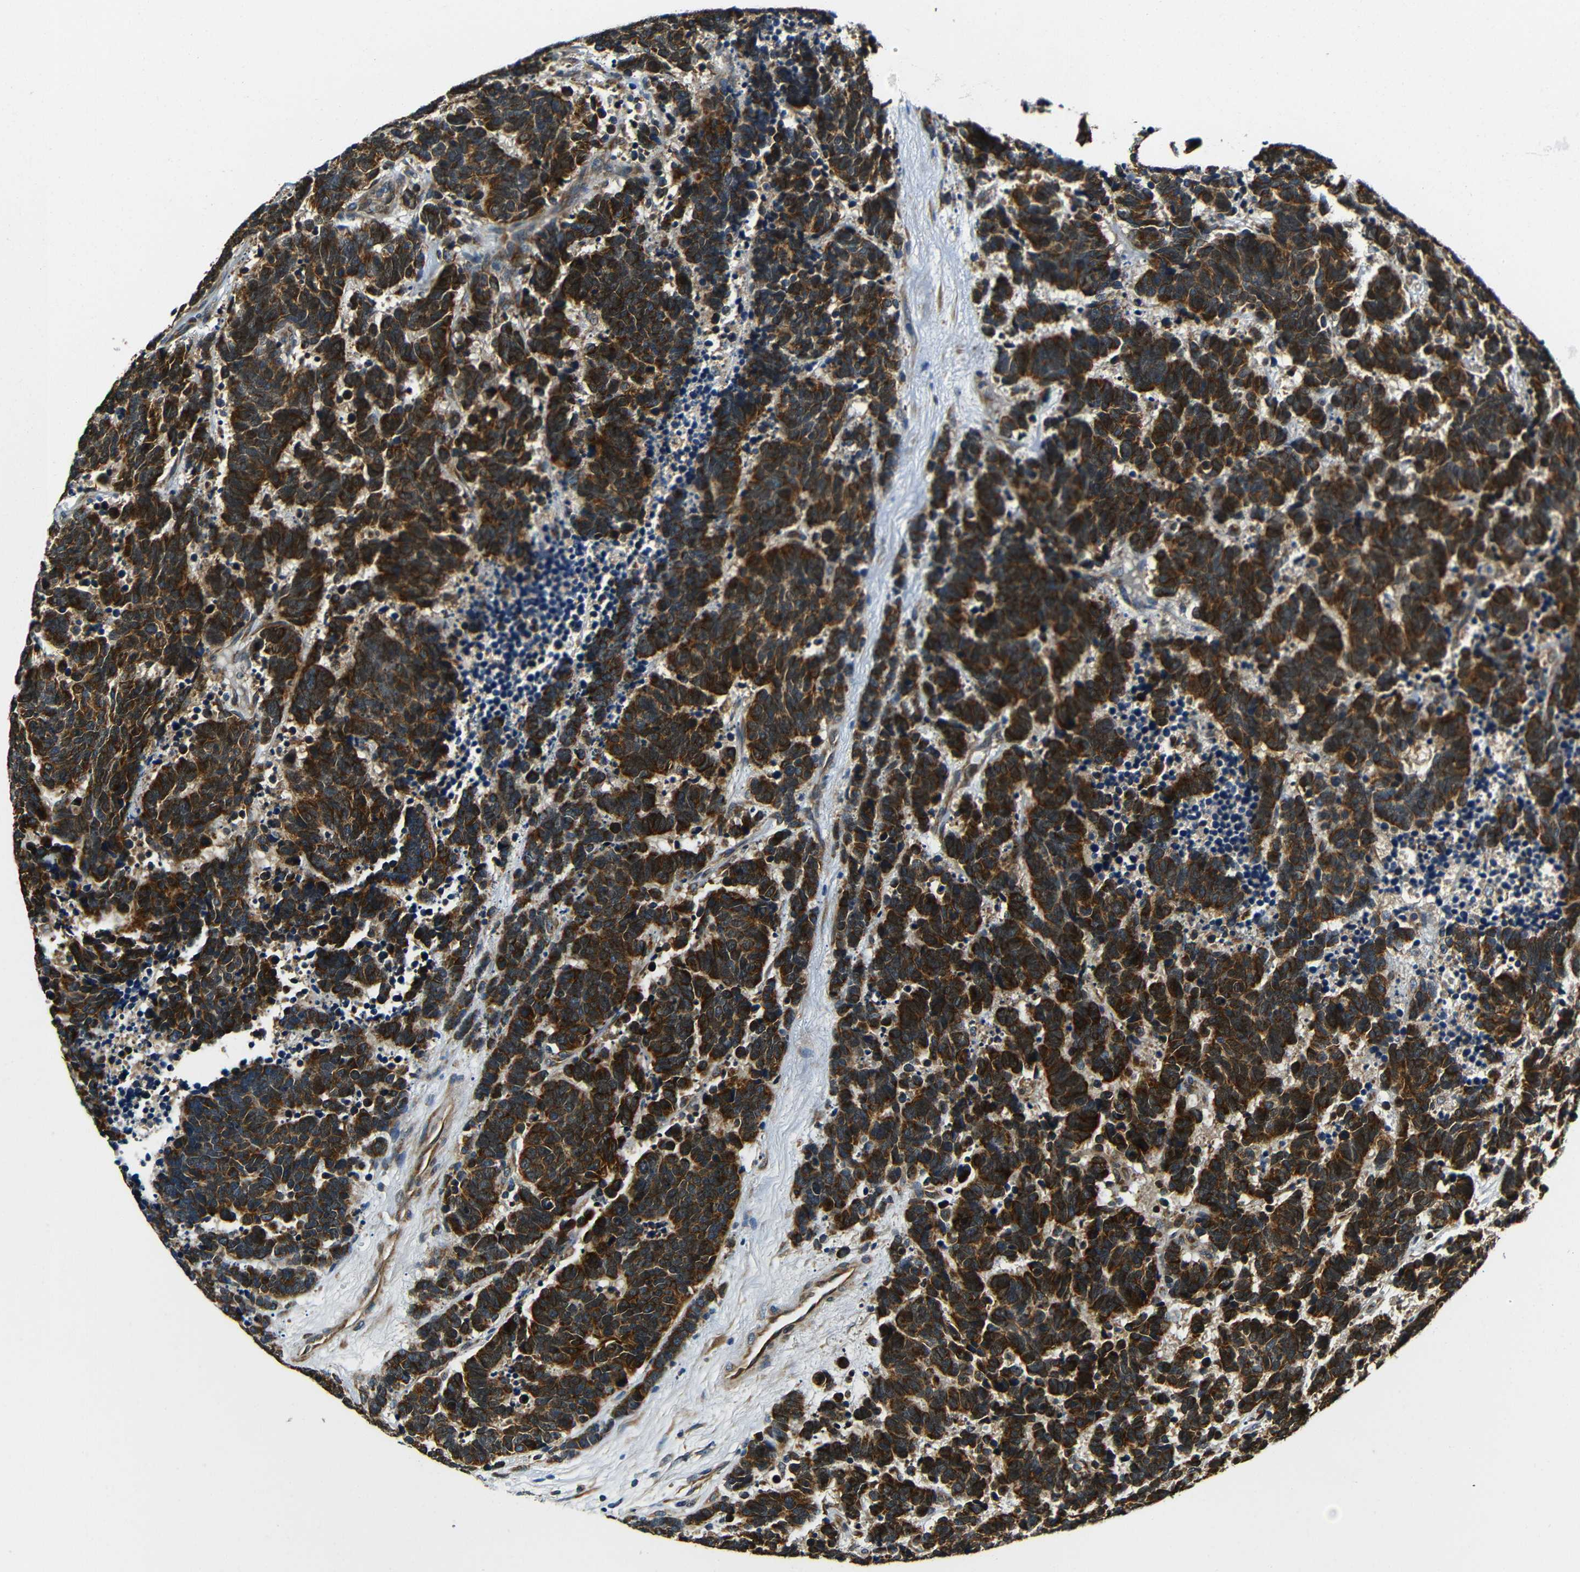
{"staining": {"intensity": "strong", "quantity": ">75%", "location": "cytoplasmic/membranous"}, "tissue": "carcinoid", "cell_type": "Tumor cells", "image_type": "cancer", "snomed": [{"axis": "morphology", "description": "Carcinoma, NOS"}, {"axis": "morphology", "description": "Carcinoid, malignant, NOS"}, {"axis": "topography", "description": "Urinary bladder"}], "caption": "About >75% of tumor cells in human carcinoma show strong cytoplasmic/membranous protein positivity as visualized by brown immunohistochemical staining.", "gene": "VAPB", "patient": {"sex": "male", "age": 57}}